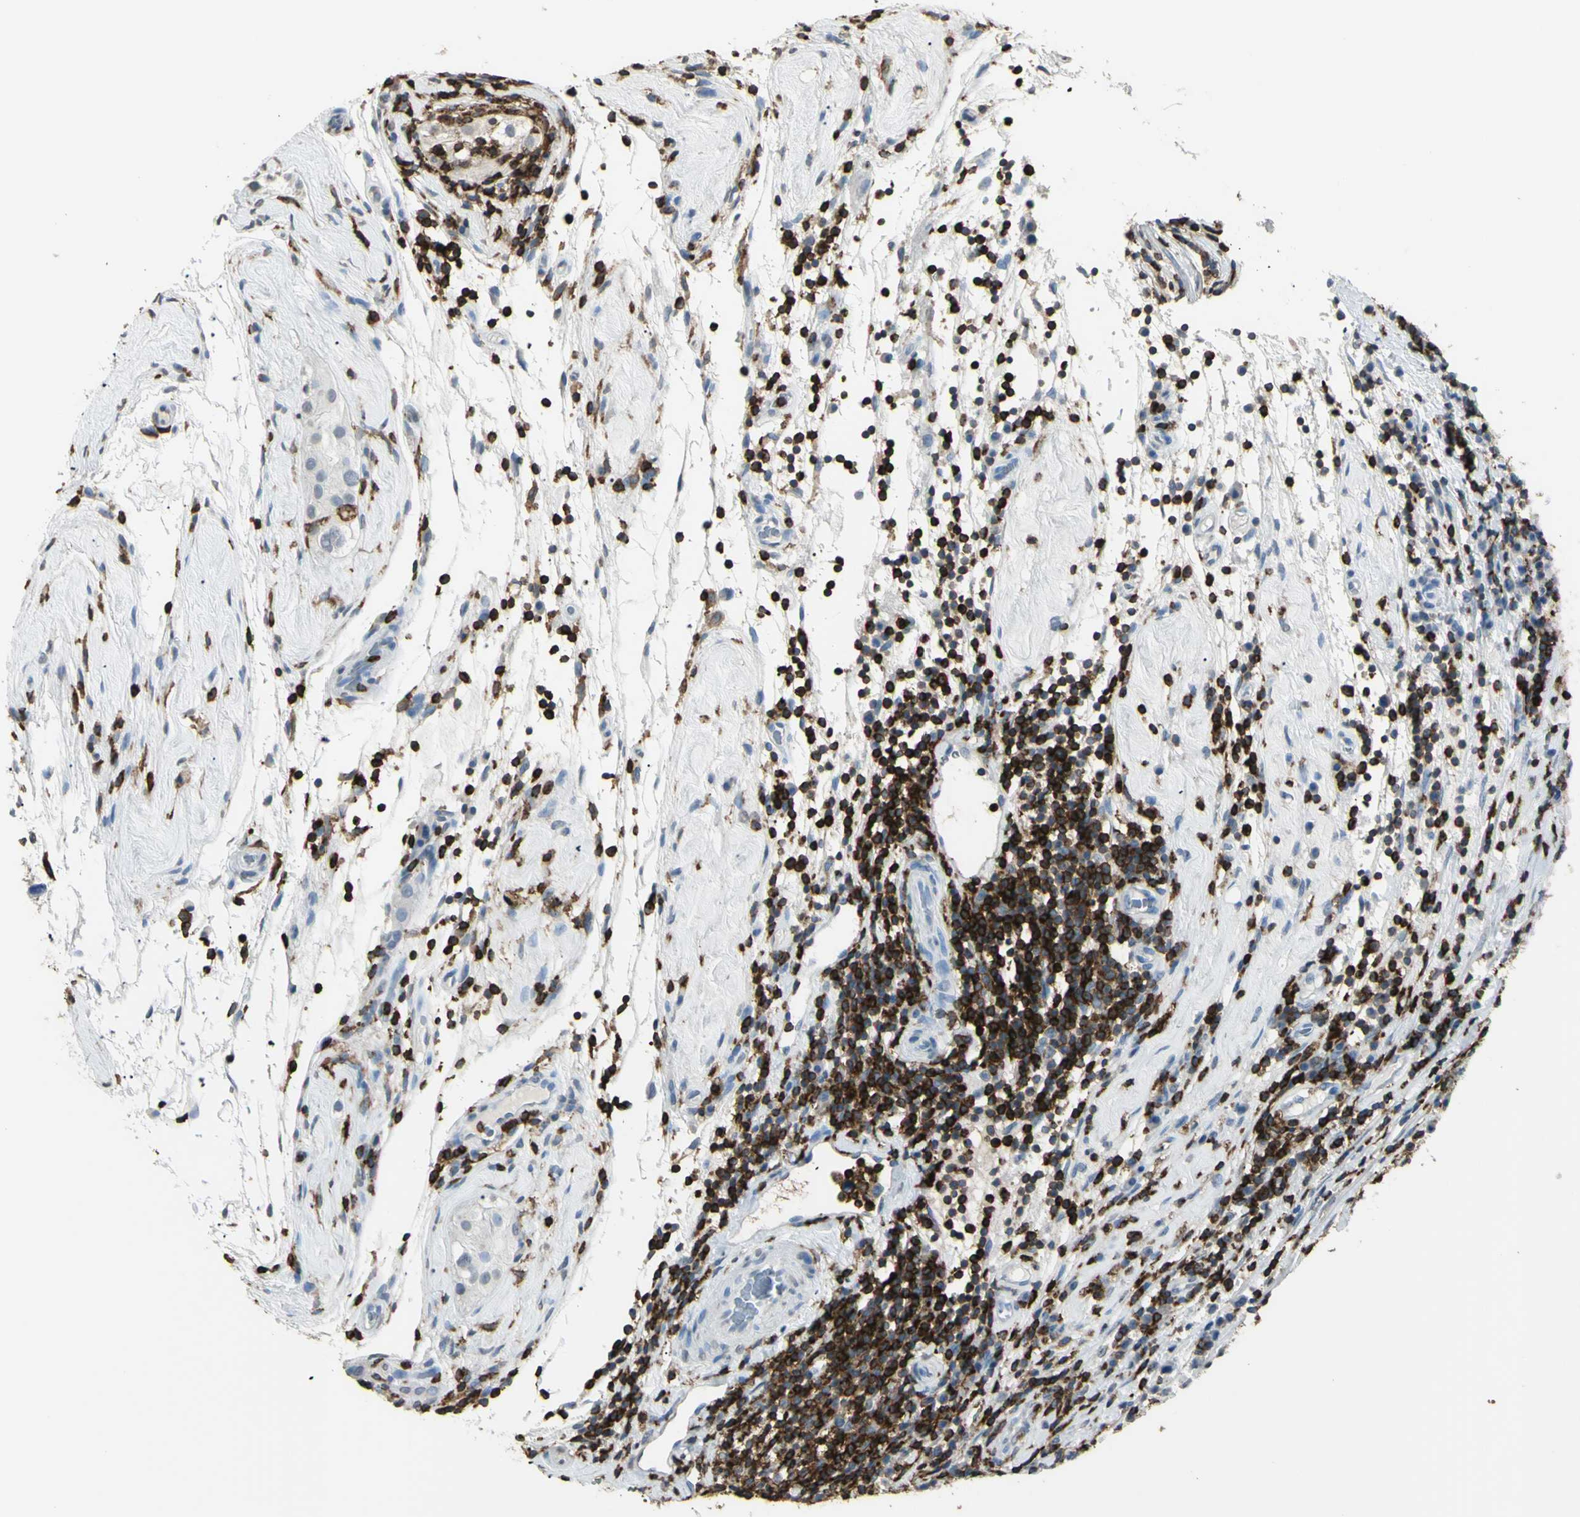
{"staining": {"intensity": "negative", "quantity": "none", "location": "none"}, "tissue": "testis cancer", "cell_type": "Tumor cells", "image_type": "cancer", "snomed": [{"axis": "morphology", "description": "Seminoma, NOS"}, {"axis": "topography", "description": "Testis"}], "caption": "Immunohistochemistry (IHC) of testis cancer exhibits no staining in tumor cells.", "gene": "PSTPIP1", "patient": {"sex": "male", "age": 43}}